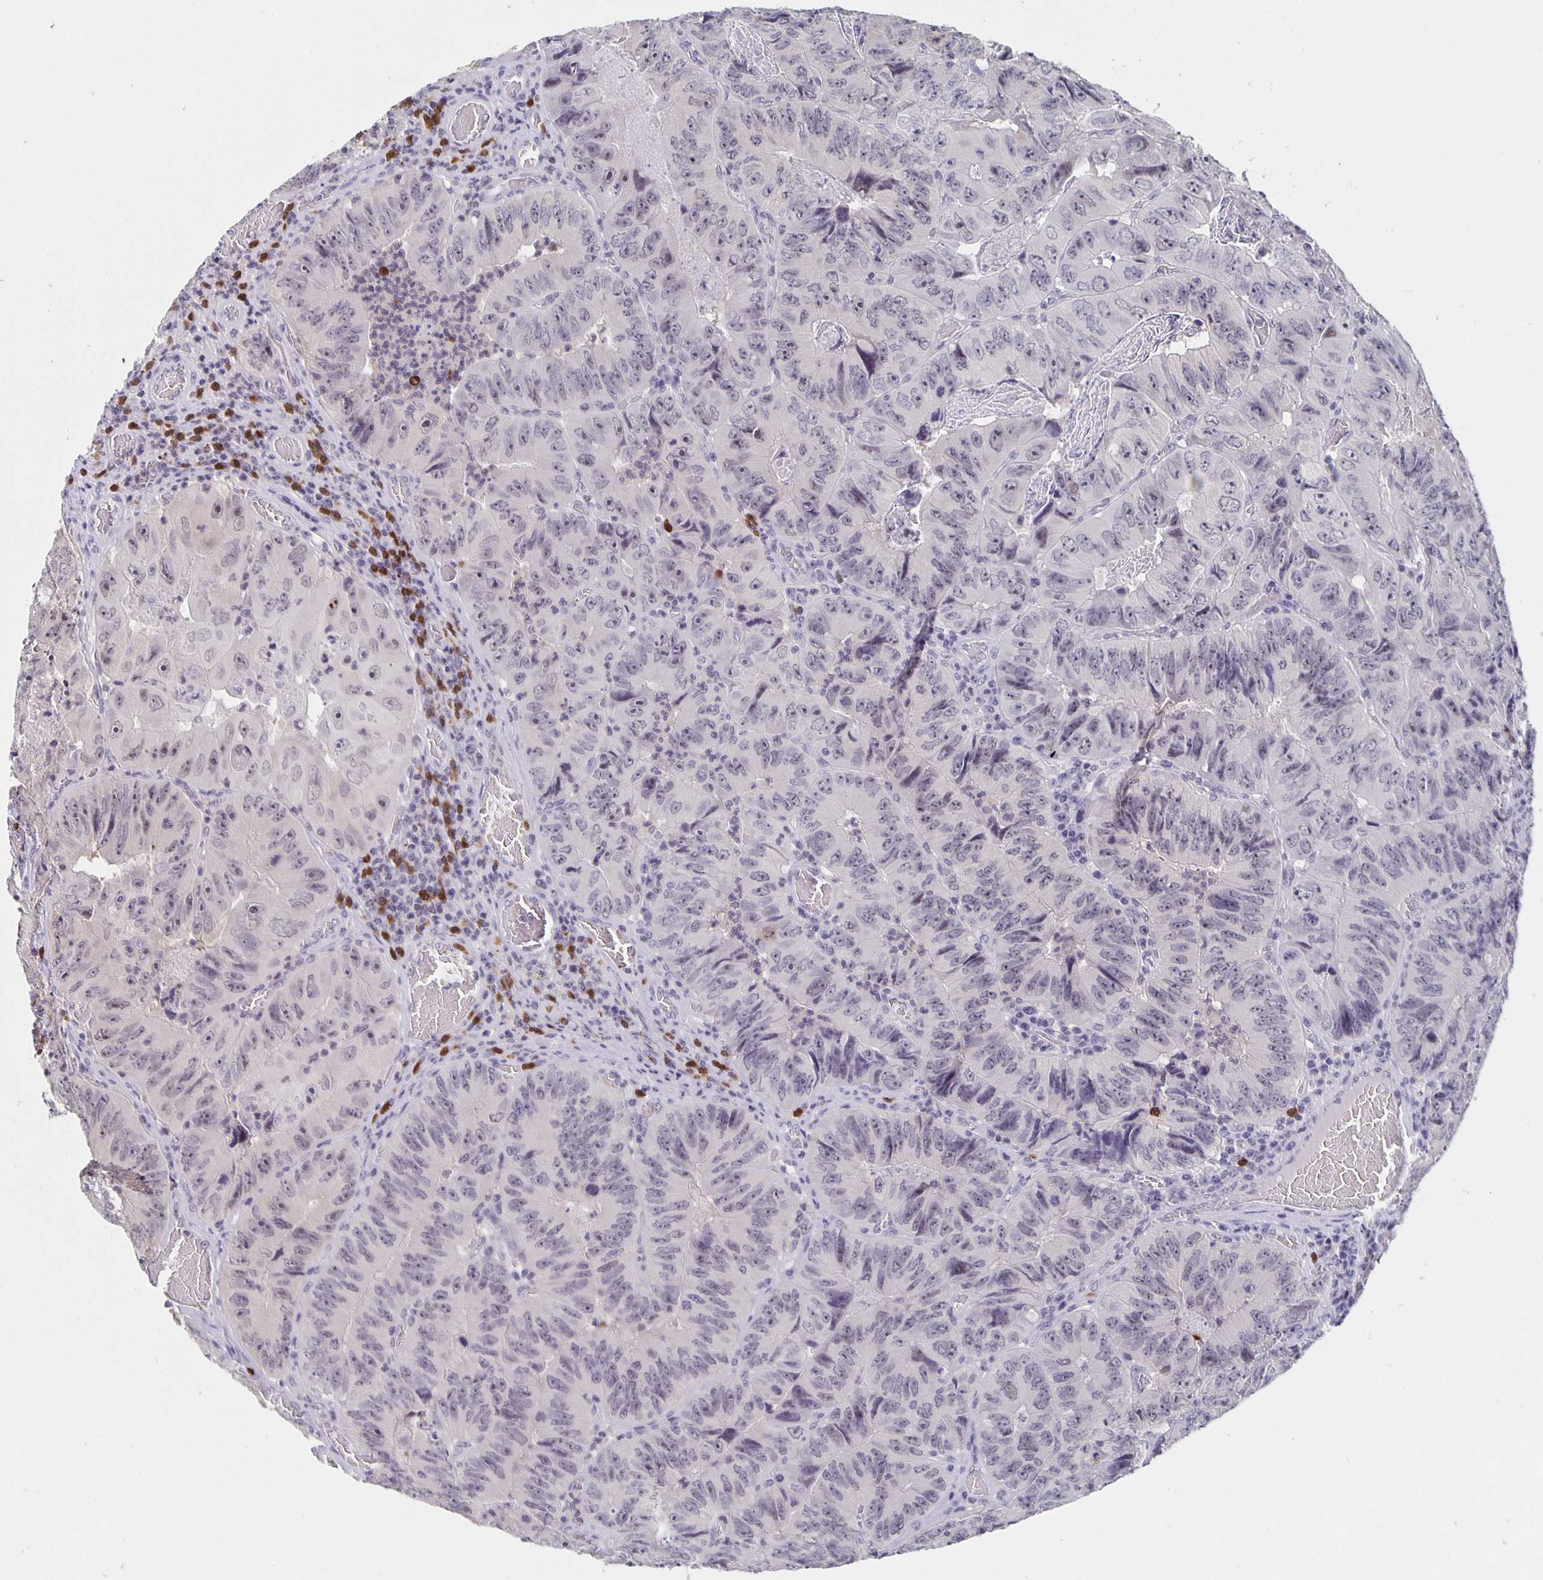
{"staining": {"intensity": "weak", "quantity": "<25%", "location": "nuclear"}, "tissue": "colorectal cancer", "cell_type": "Tumor cells", "image_type": "cancer", "snomed": [{"axis": "morphology", "description": "Adenocarcinoma, NOS"}, {"axis": "topography", "description": "Colon"}], "caption": "Protein analysis of colorectal adenocarcinoma displays no significant expression in tumor cells. (DAB immunohistochemistry (IHC) with hematoxylin counter stain).", "gene": "ZNF691", "patient": {"sex": "female", "age": 84}}